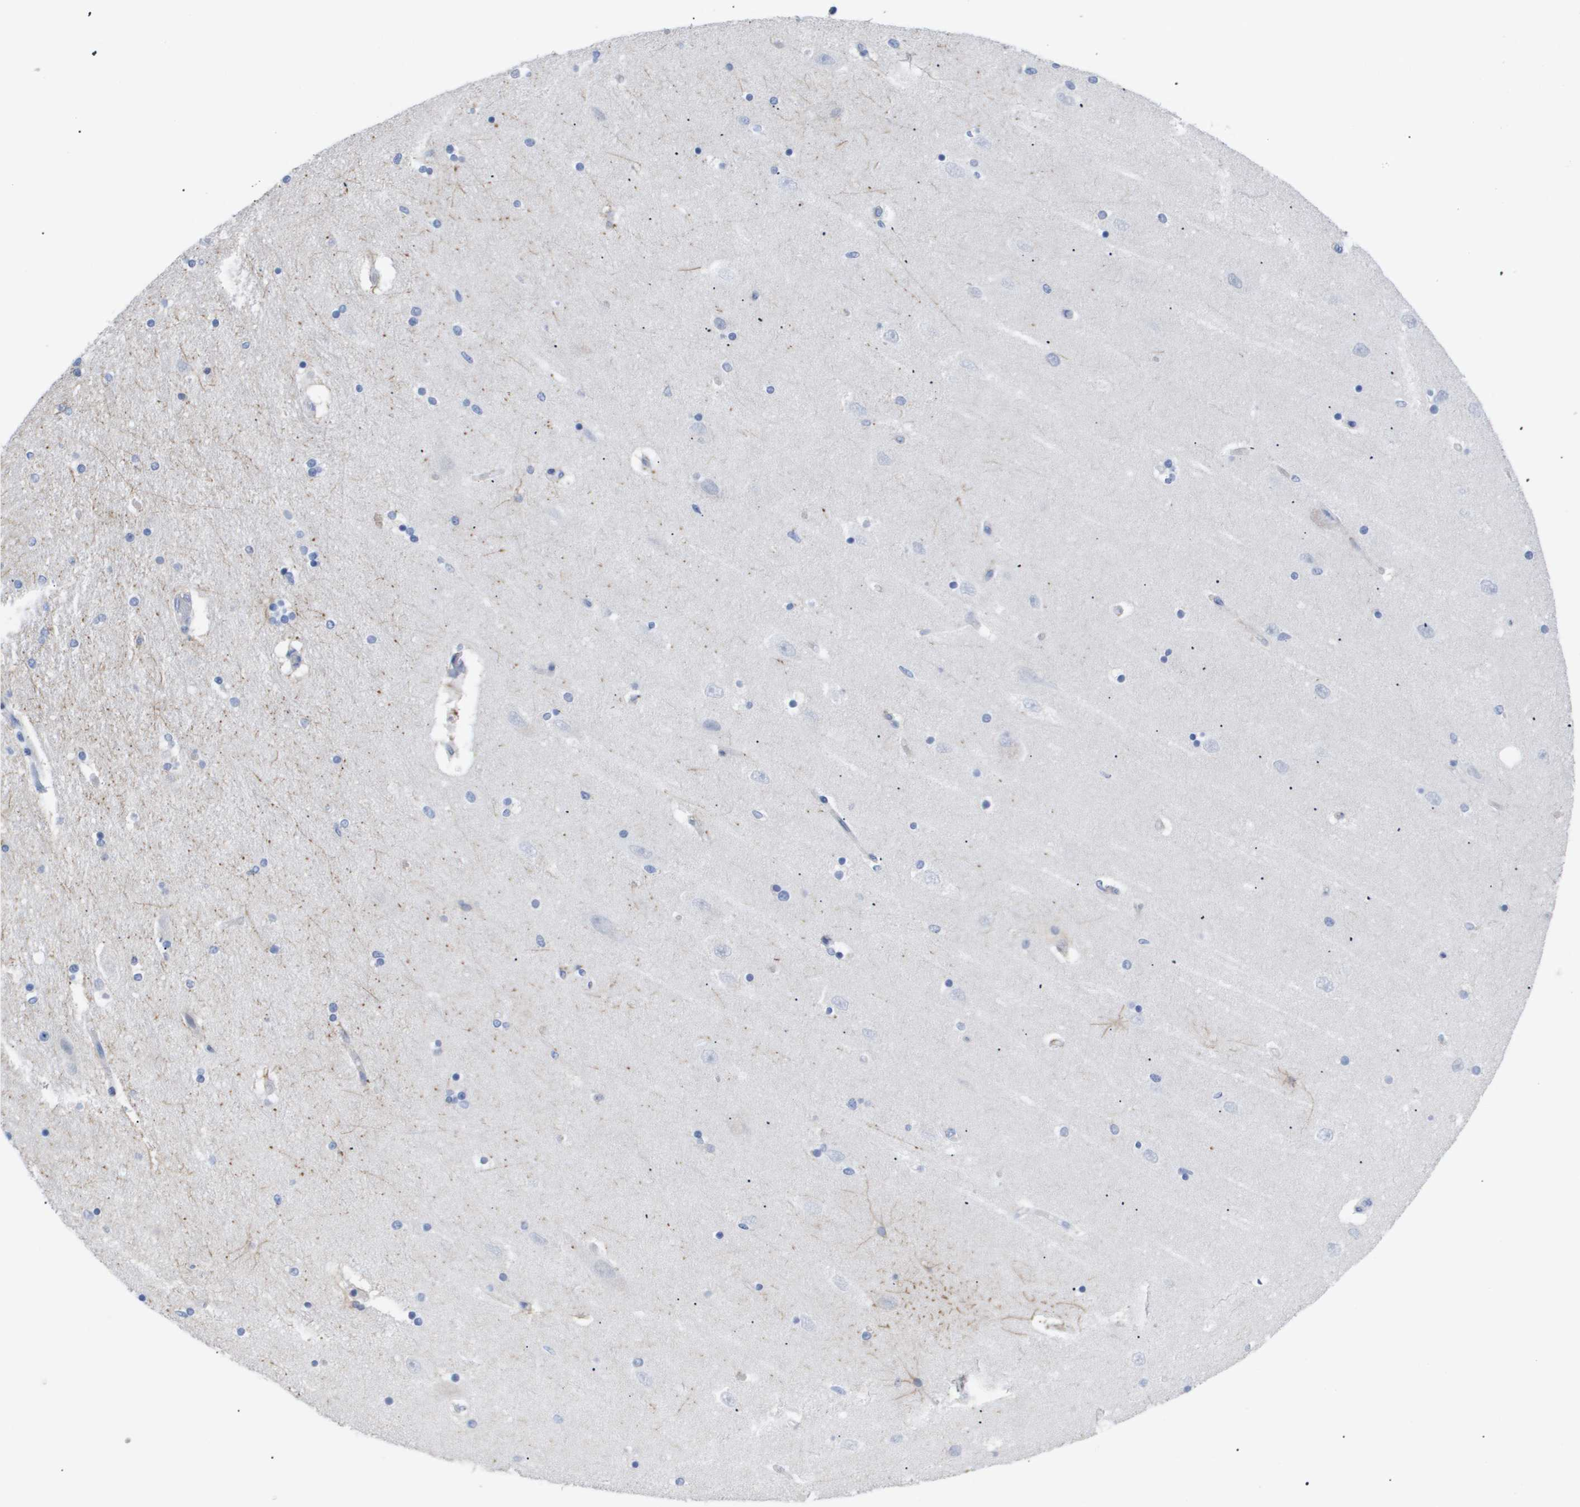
{"staining": {"intensity": "negative", "quantity": "none", "location": "none"}, "tissue": "hippocampus", "cell_type": "Glial cells", "image_type": "normal", "snomed": [{"axis": "morphology", "description": "Normal tissue, NOS"}, {"axis": "topography", "description": "Hippocampus"}], "caption": "IHC of normal human hippocampus displays no positivity in glial cells.", "gene": "CAV3", "patient": {"sex": "female", "age": 54}}